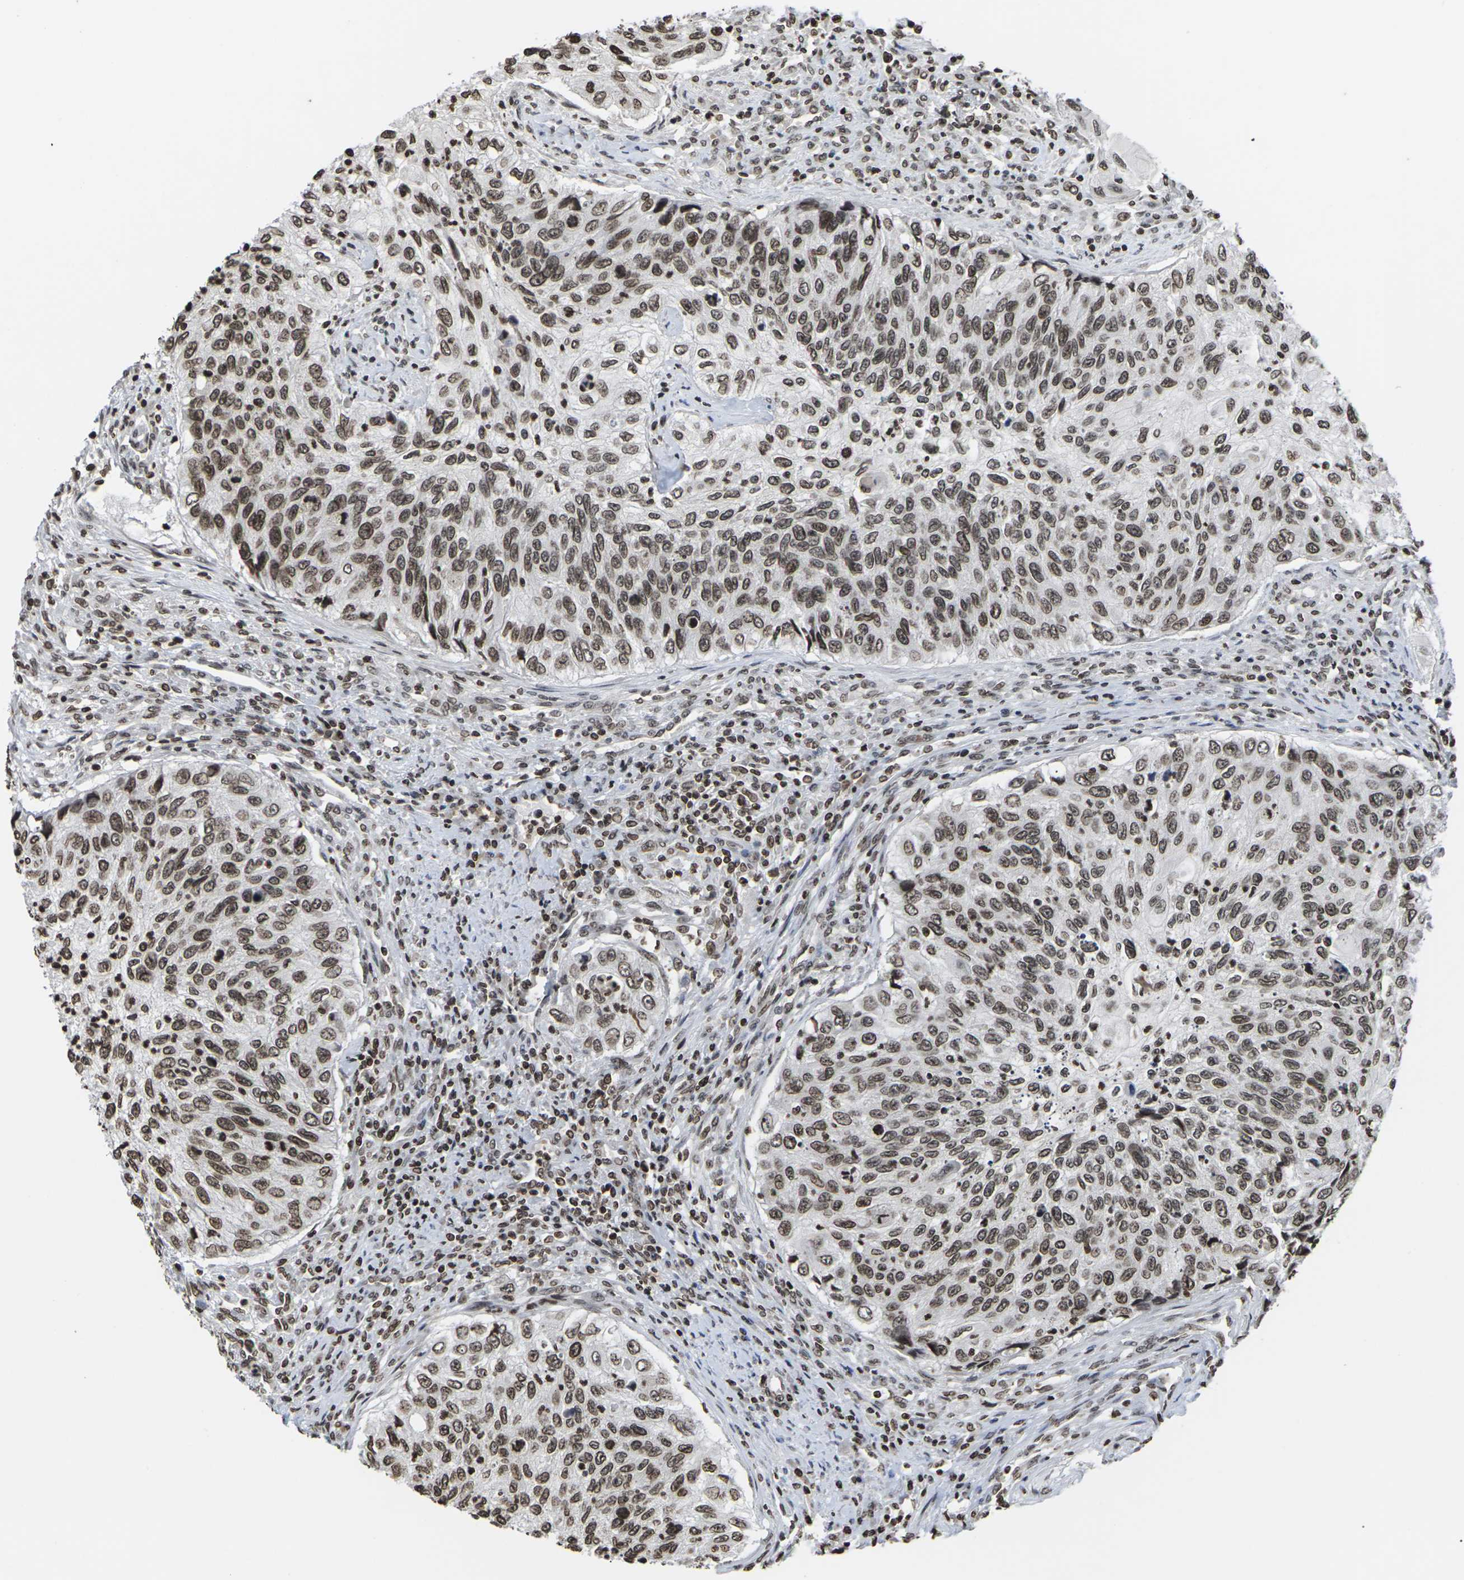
{"staining": {"intensity": "moderate", "quantity": ">75%", "location": "nuclear"}, "tissue": "urothelial cancer", "cell_type": "Tumor cells", "image_type": "cancer", "snomed": [{"axis": "morphology", "description": "Urothelial carcinoma, High grade"}, {"axis": "topography", "description": "Urinary bladder"}], "caption": "Immunohistochemistry of human urothelial carcinoma (high-grade) demonstrates medium levels of moderate nuclear expression in approximately >75% of tumor cells.", "gene": "ETV5", "patient": {"sex": "female", "age": 60}}